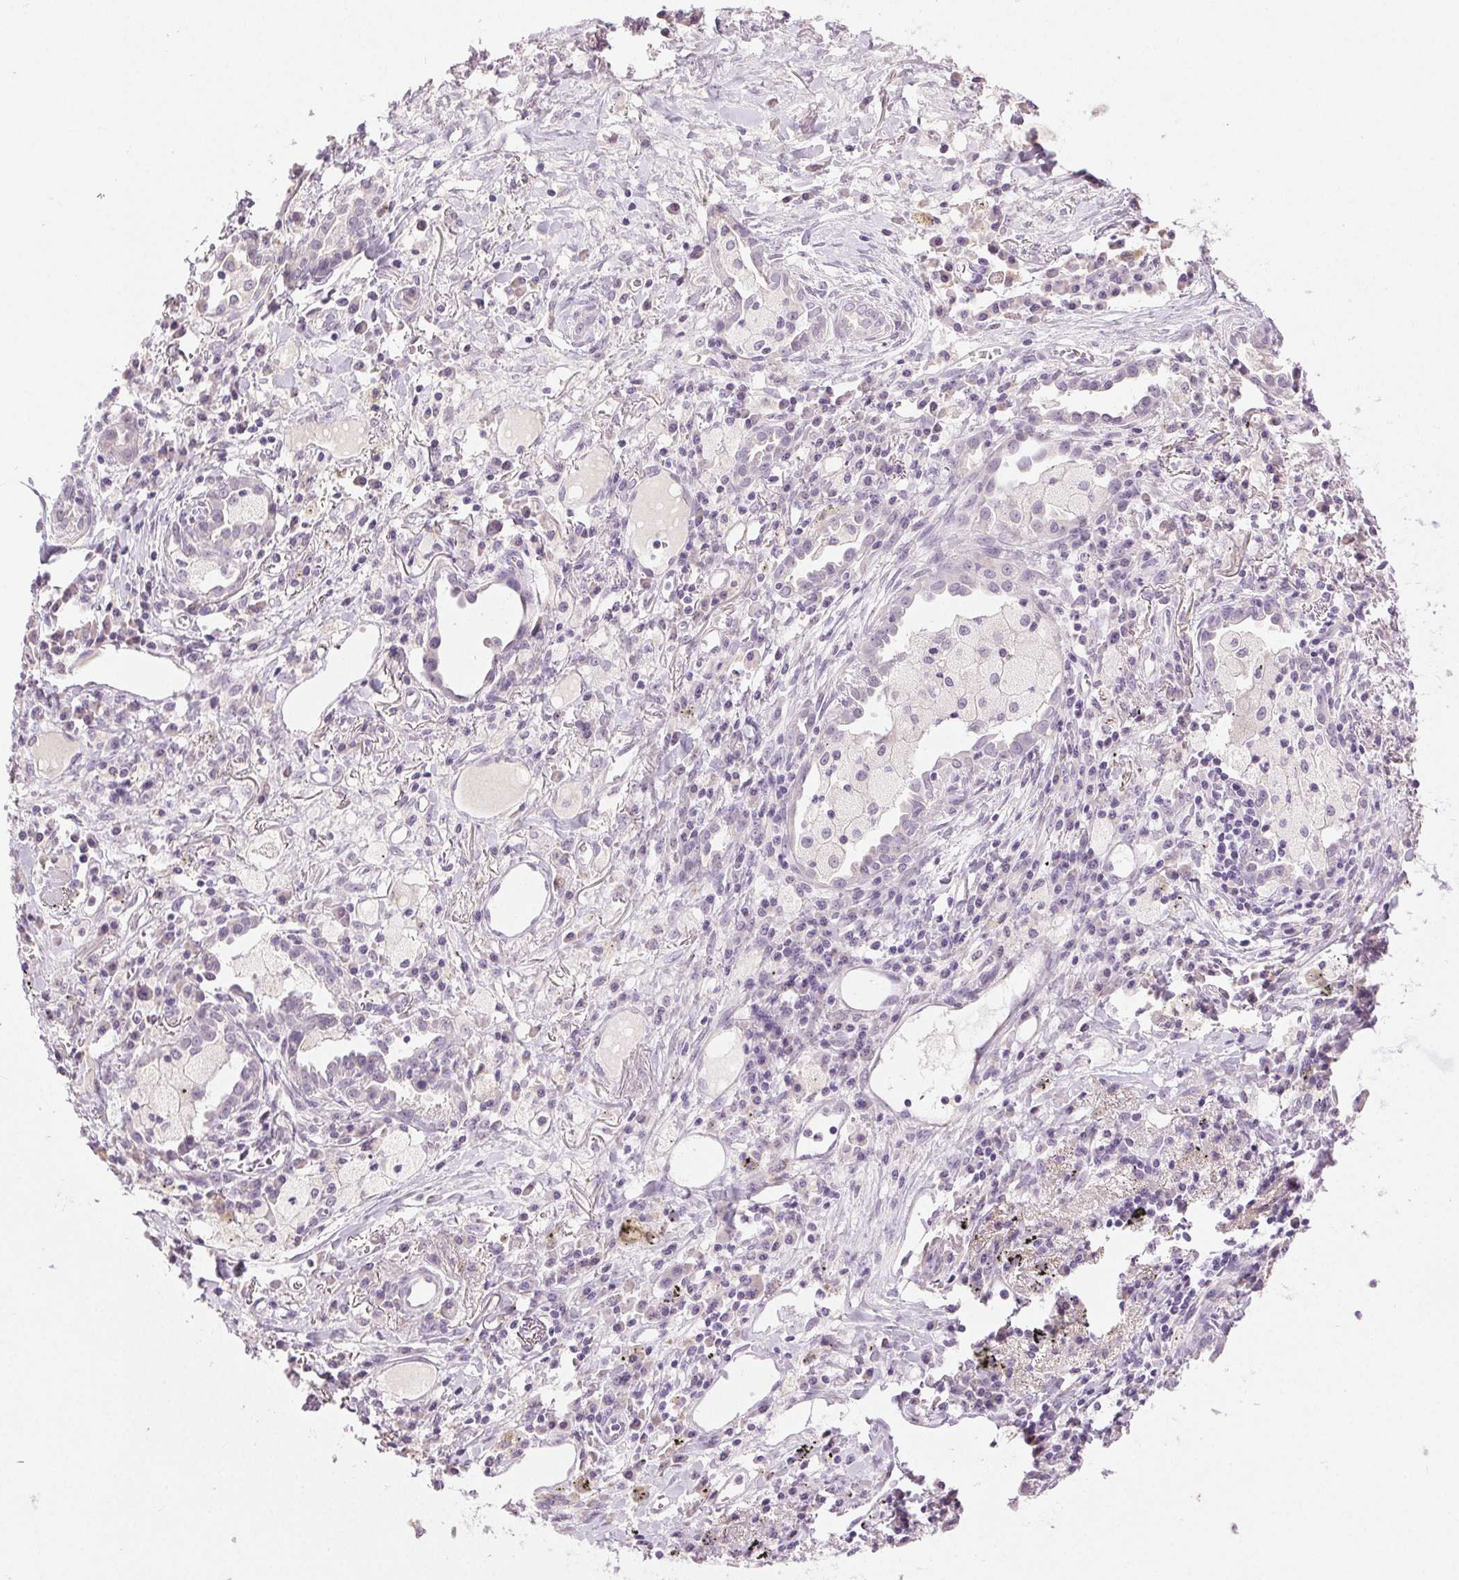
{"staining": {"intensity": "negative", "quantity": "none", "location": "none"}, "tissue": "lung cancer", "cell_type": "Tumor cells", "image_type": "cancer", "snomed": [{"axis": "morphology", "description": "Squamous cell carcinoma, NOS"}, {"axis": "topography", "description": "Lung"}], "caption": "DAB immunohistochemical staining of lung cancer demonstrates no significant expression in tumor cells. (Stains: DAB (3,3'-diaminobenzidine) immunohistochemistry (IHC) with hematoxylin counter stain, Microscopy: brightfield microscopy at high magnification).", "gene": "DSG3", "patient": {"sex": "male", "age": 74}}